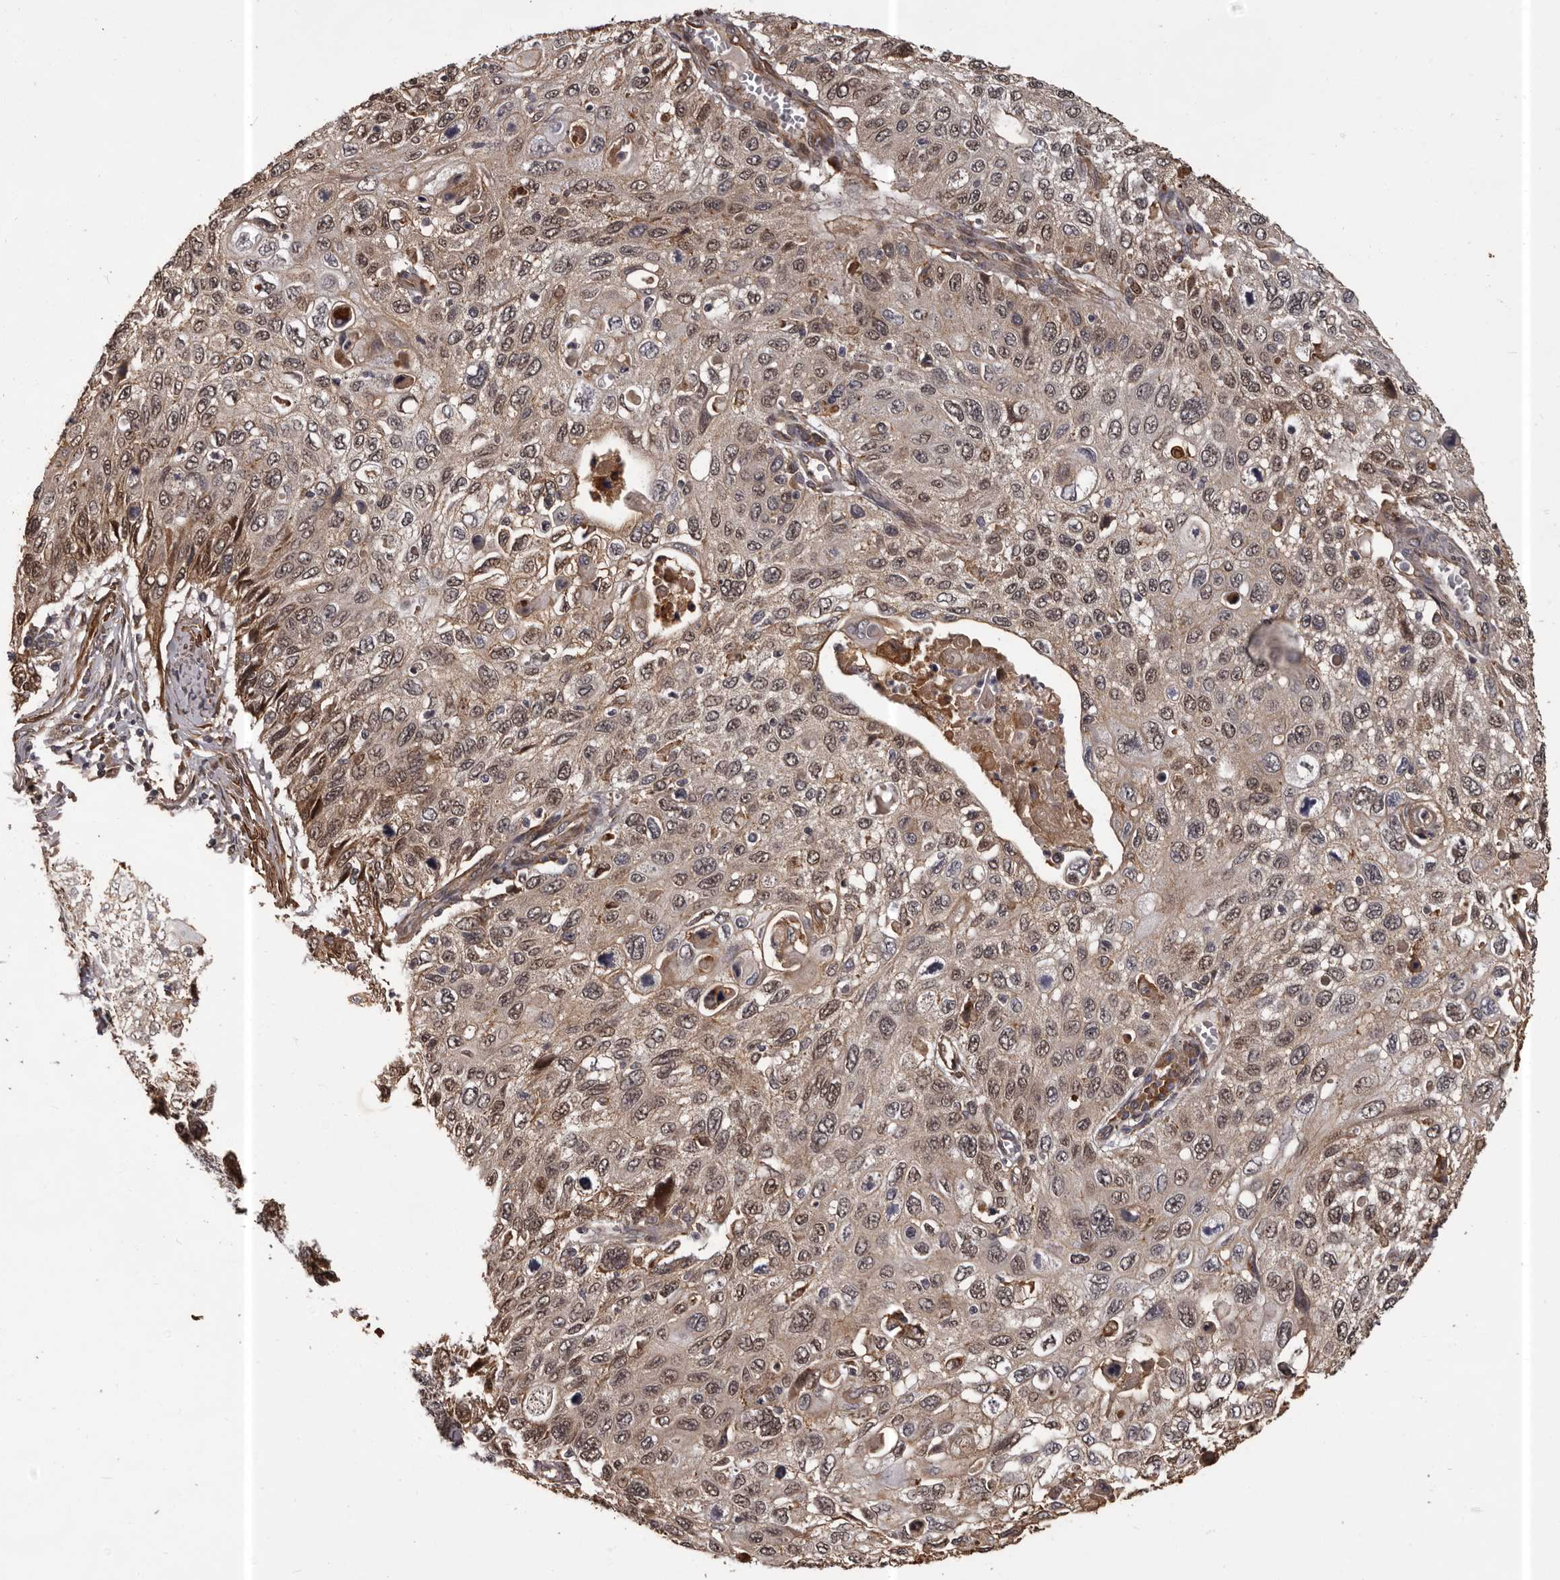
{"staining": {"intensity": "weak", "quantity": ">75%", "location": "nuclear"}, "tissue": "cervical cancer", "cell_type": "Tumor cells", "image_type": "cancer", "snomed": [{"axis": "morphology", "description": "Squamous cell carcinoma, NOS"}, {"axis": "topography", "description": "Cervix"}], "caption": "This is a histology image of immunohistochemistry (IHC) staining of cervical squamous cell carcinoma, which shows weak expression in the nuclear of tumor cells.", "gene": "SLITRK6", "patient": {"sex": "female", "age": 70}}